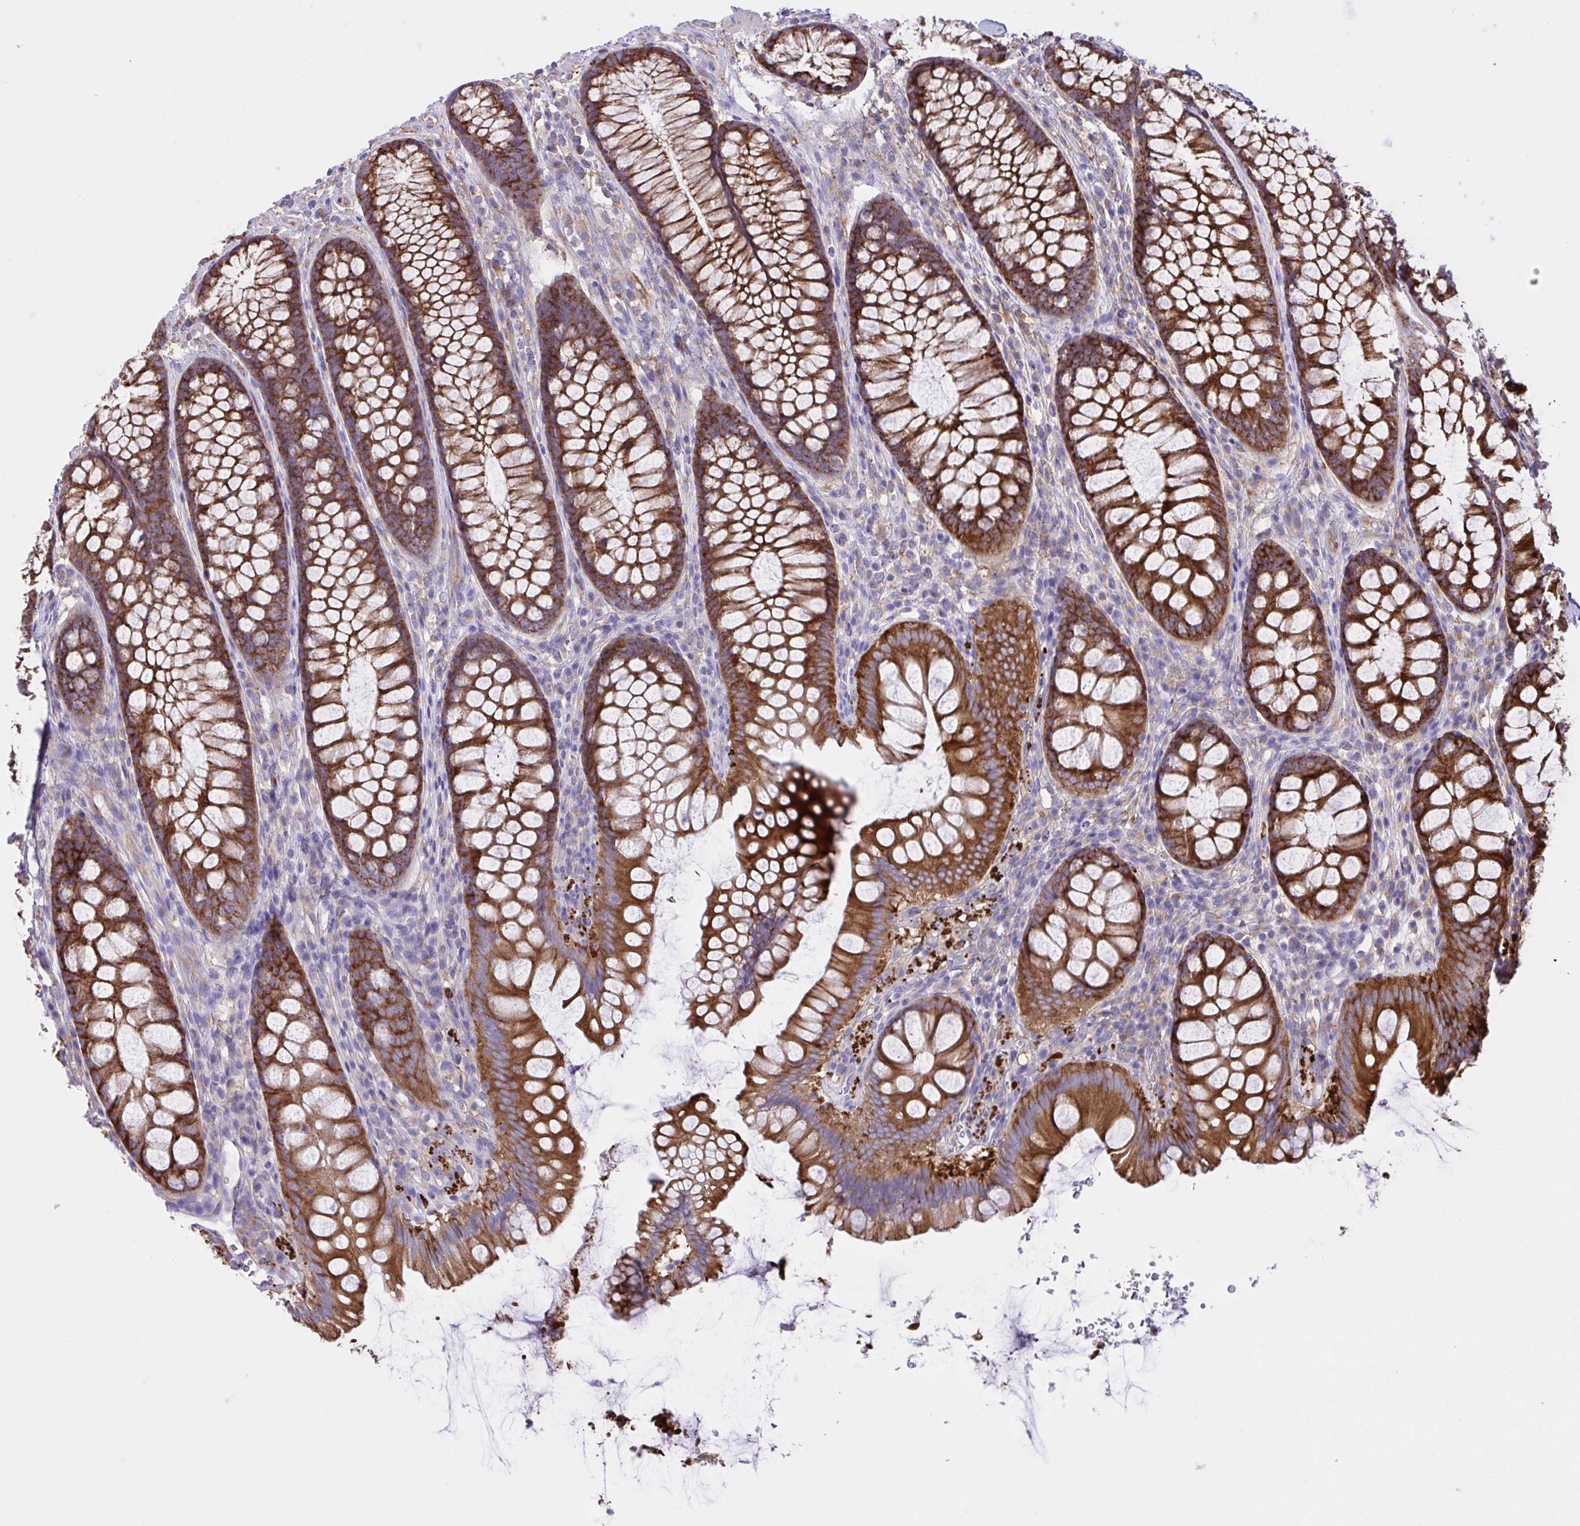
{"staining": {"intensity": "weak", "quantity": ">75%", "location": "cytoplasmic/membranous"}, "tissue": "colon", "cell_type": "Endothelial cells", "image_type": "normal", "snomed": [{"axis": "morphology", "description": "Normal tissue, NOS"}, {"axis": "morphology", "description": "Adenoma, NOS"}, {"axis": "topography", "description": "Soft tissue"}, {"axis": "topography", "description": "Colon"}], "caption": "Immunohistochemistry (IHC) (DAB) staining of unremarkable human colon shows weak cytoplasmic/membranous protein positivity in about >75% of endothelial cells.", "gene": "OR51M1", "patient": {"sex": "male", "age": 47}}